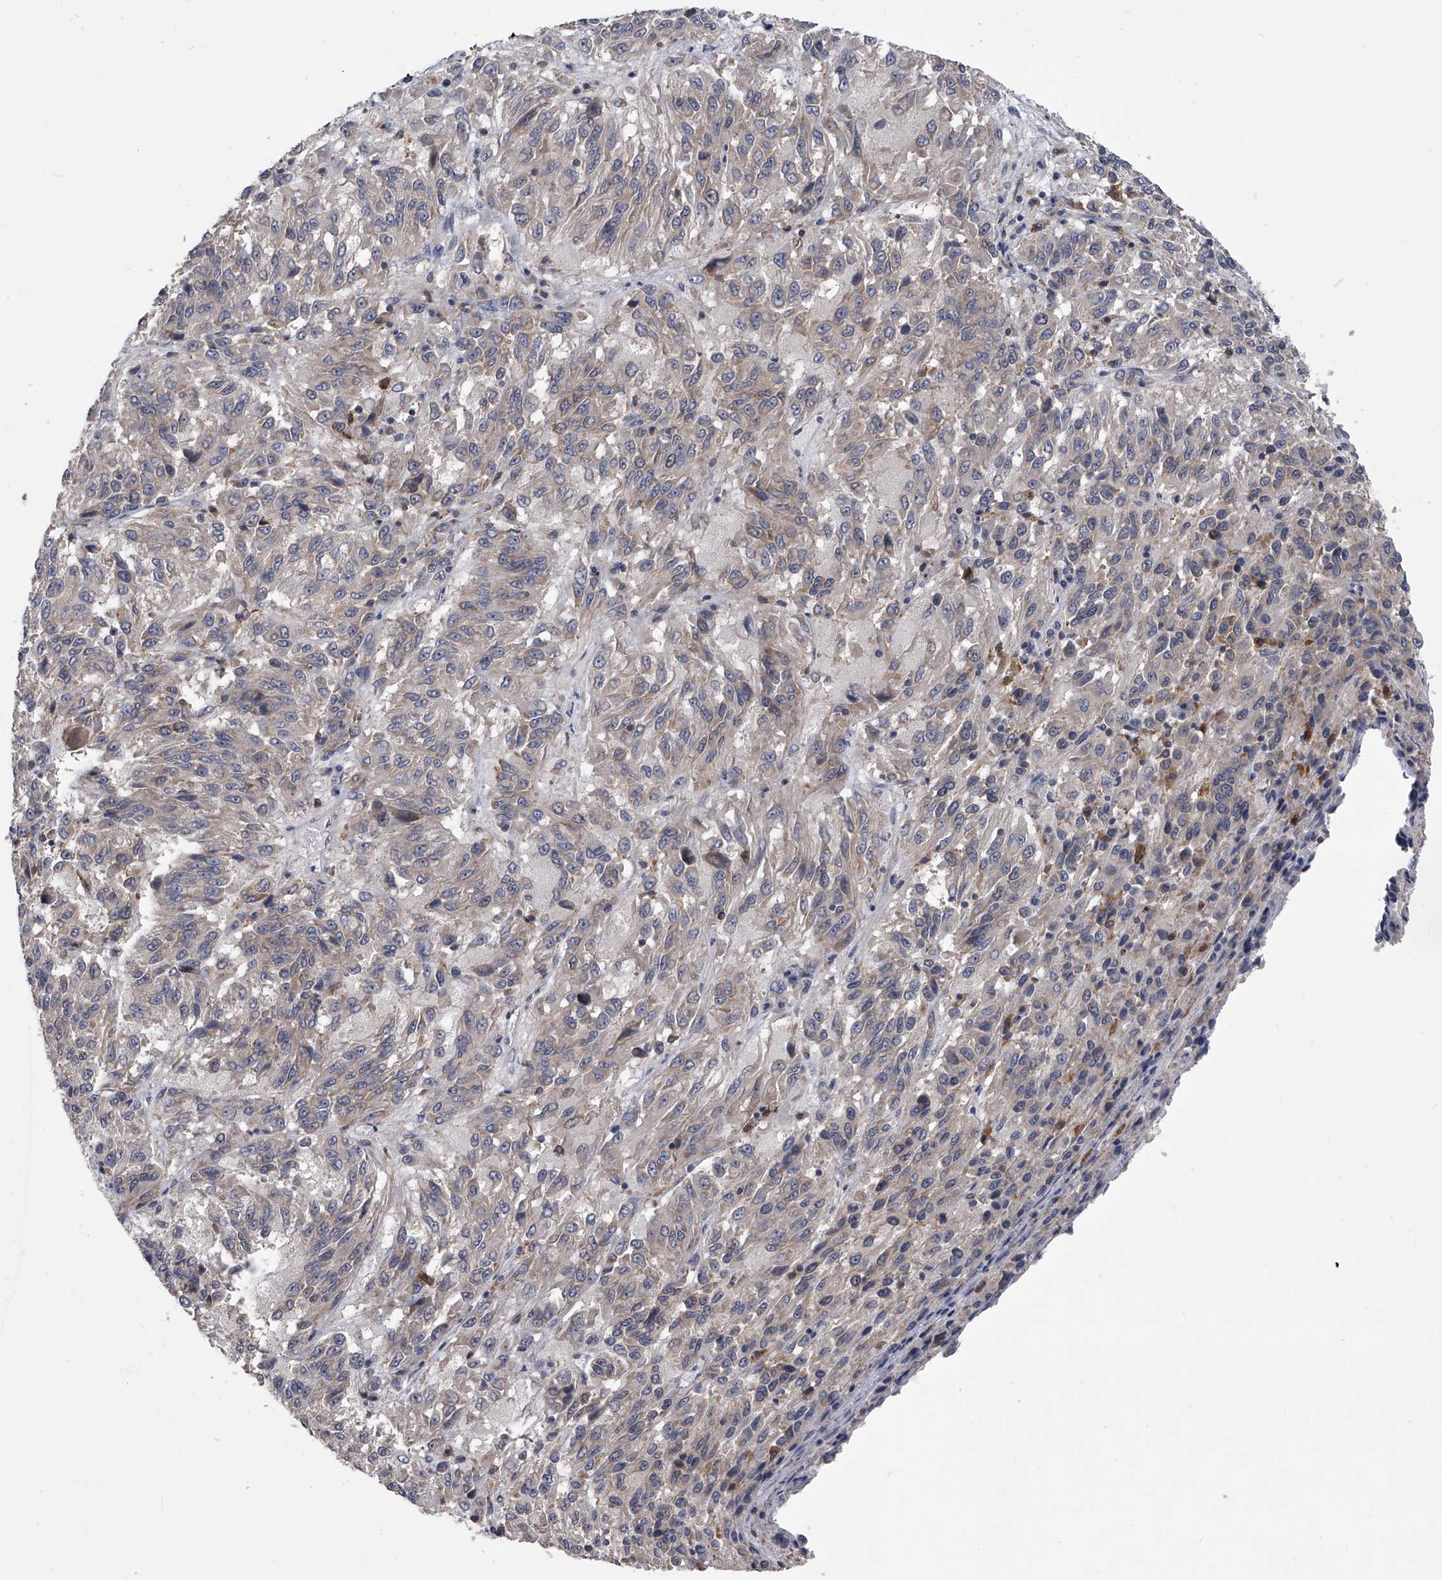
{"staining": {"intensity": "negative", "quantity": "none", "location": "none"}, "tissue": "melanoma", "cell_type": "Tumor cells", "image_type": "cancer", "snomed": [{"axis": "morphology", "description": "Malignant melanoma, Metastatic site"}, {"axis": "topography", "description": "Lung"}], "caption": "Human melanoma stained for a protein using immunohistochemistry (IHC) reveals no positivity in tumor cells.", "gene": "MAP4K3", "patient": {"sex": "male", "age": 64}}